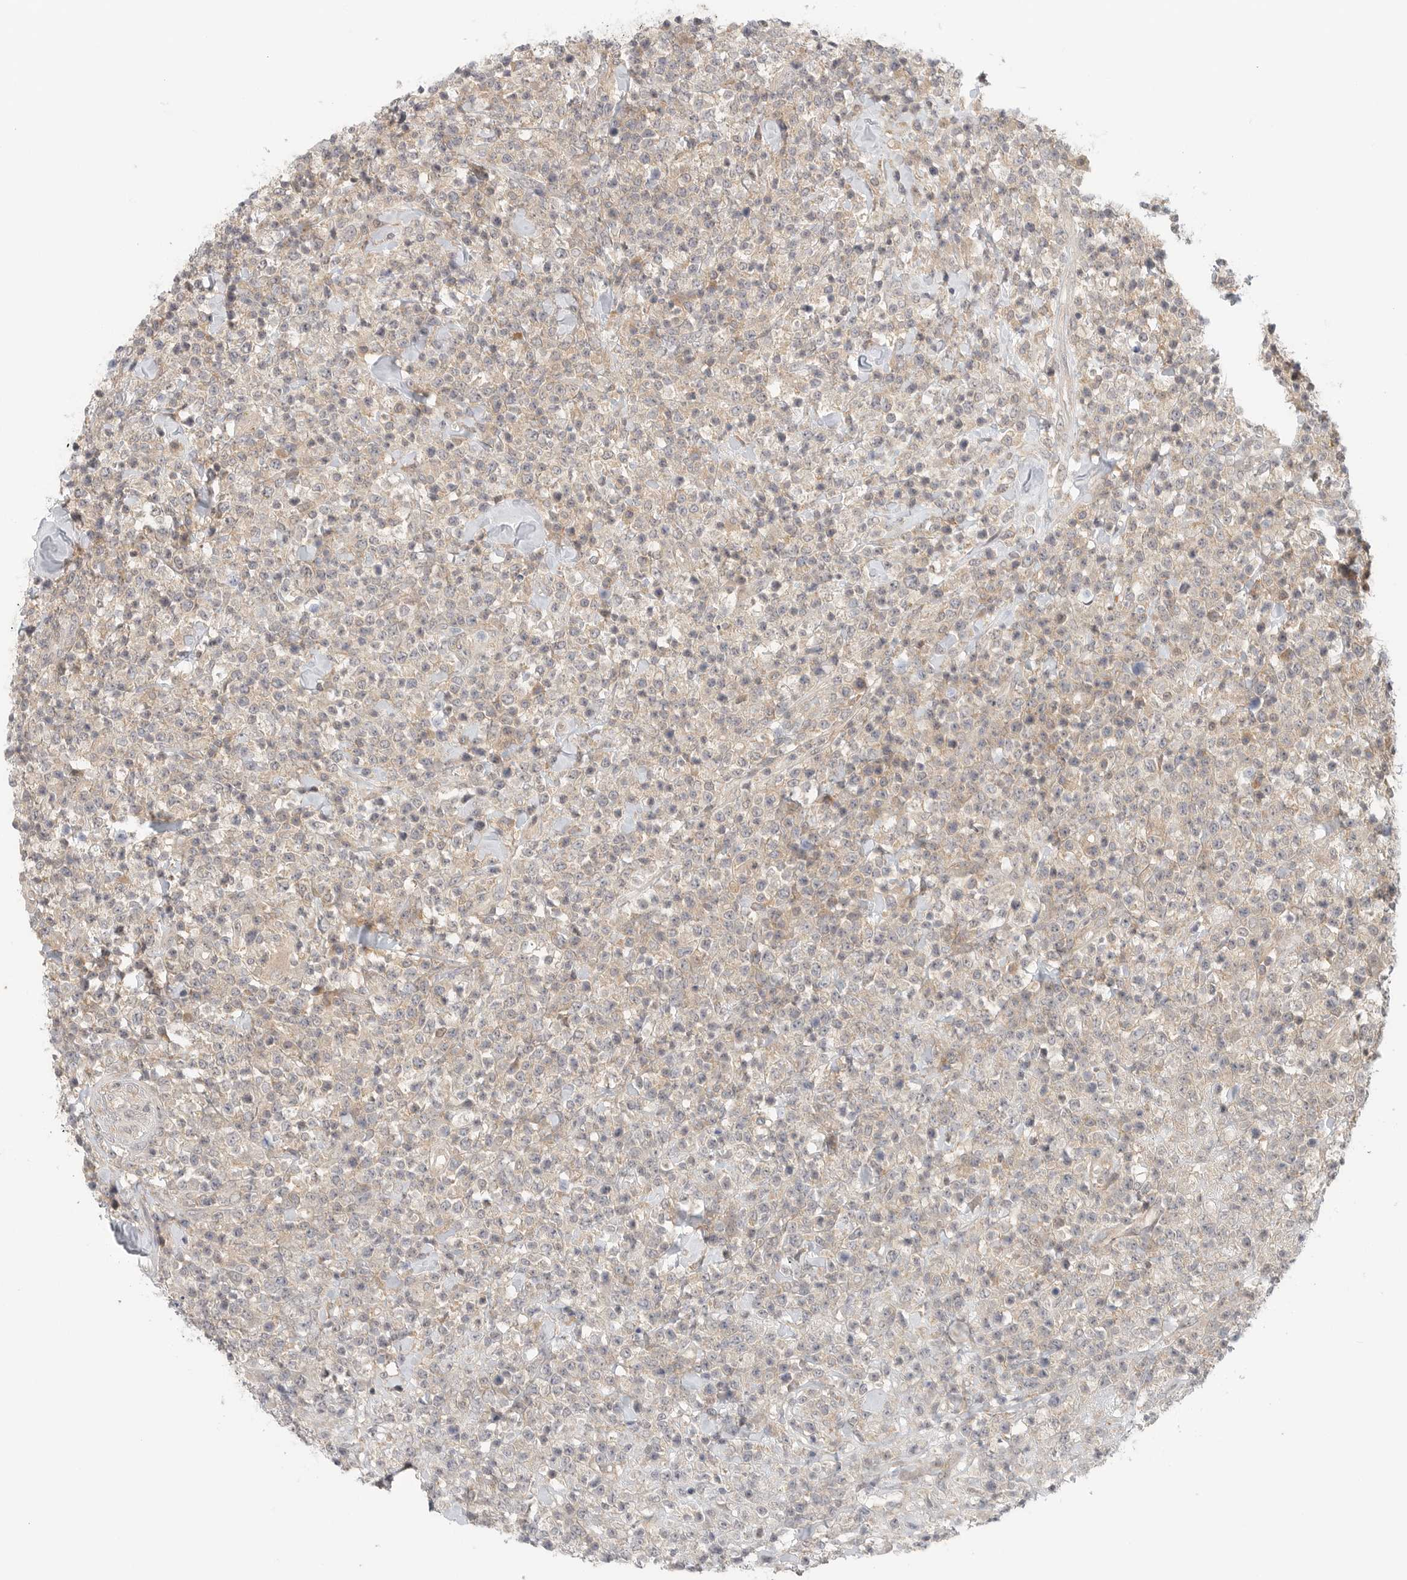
{"staining": {"intensity": "weak", "quantity": "25%-75%", "location": "cytoplasmic/membranous"}, "tissue": "lymphoma", "cell_type": "Tumor cells", "image_type": "cancer", "snomed": [{"axis": "morphology", "description": "Malignant lymphoma, non-Hodgkin's type, High grade"}, {"axis": "topography", "description": "Colon"}], "caption": "Tumor cells exhibit low levels of weak cytoplasmic/membranous positivity in approximately 25%-75% of cells in high-grade malignant lymphoma, non-Hodgkin's type.", "gene": "HDAC6", "patient": {"sex": "female", "age": 53}}